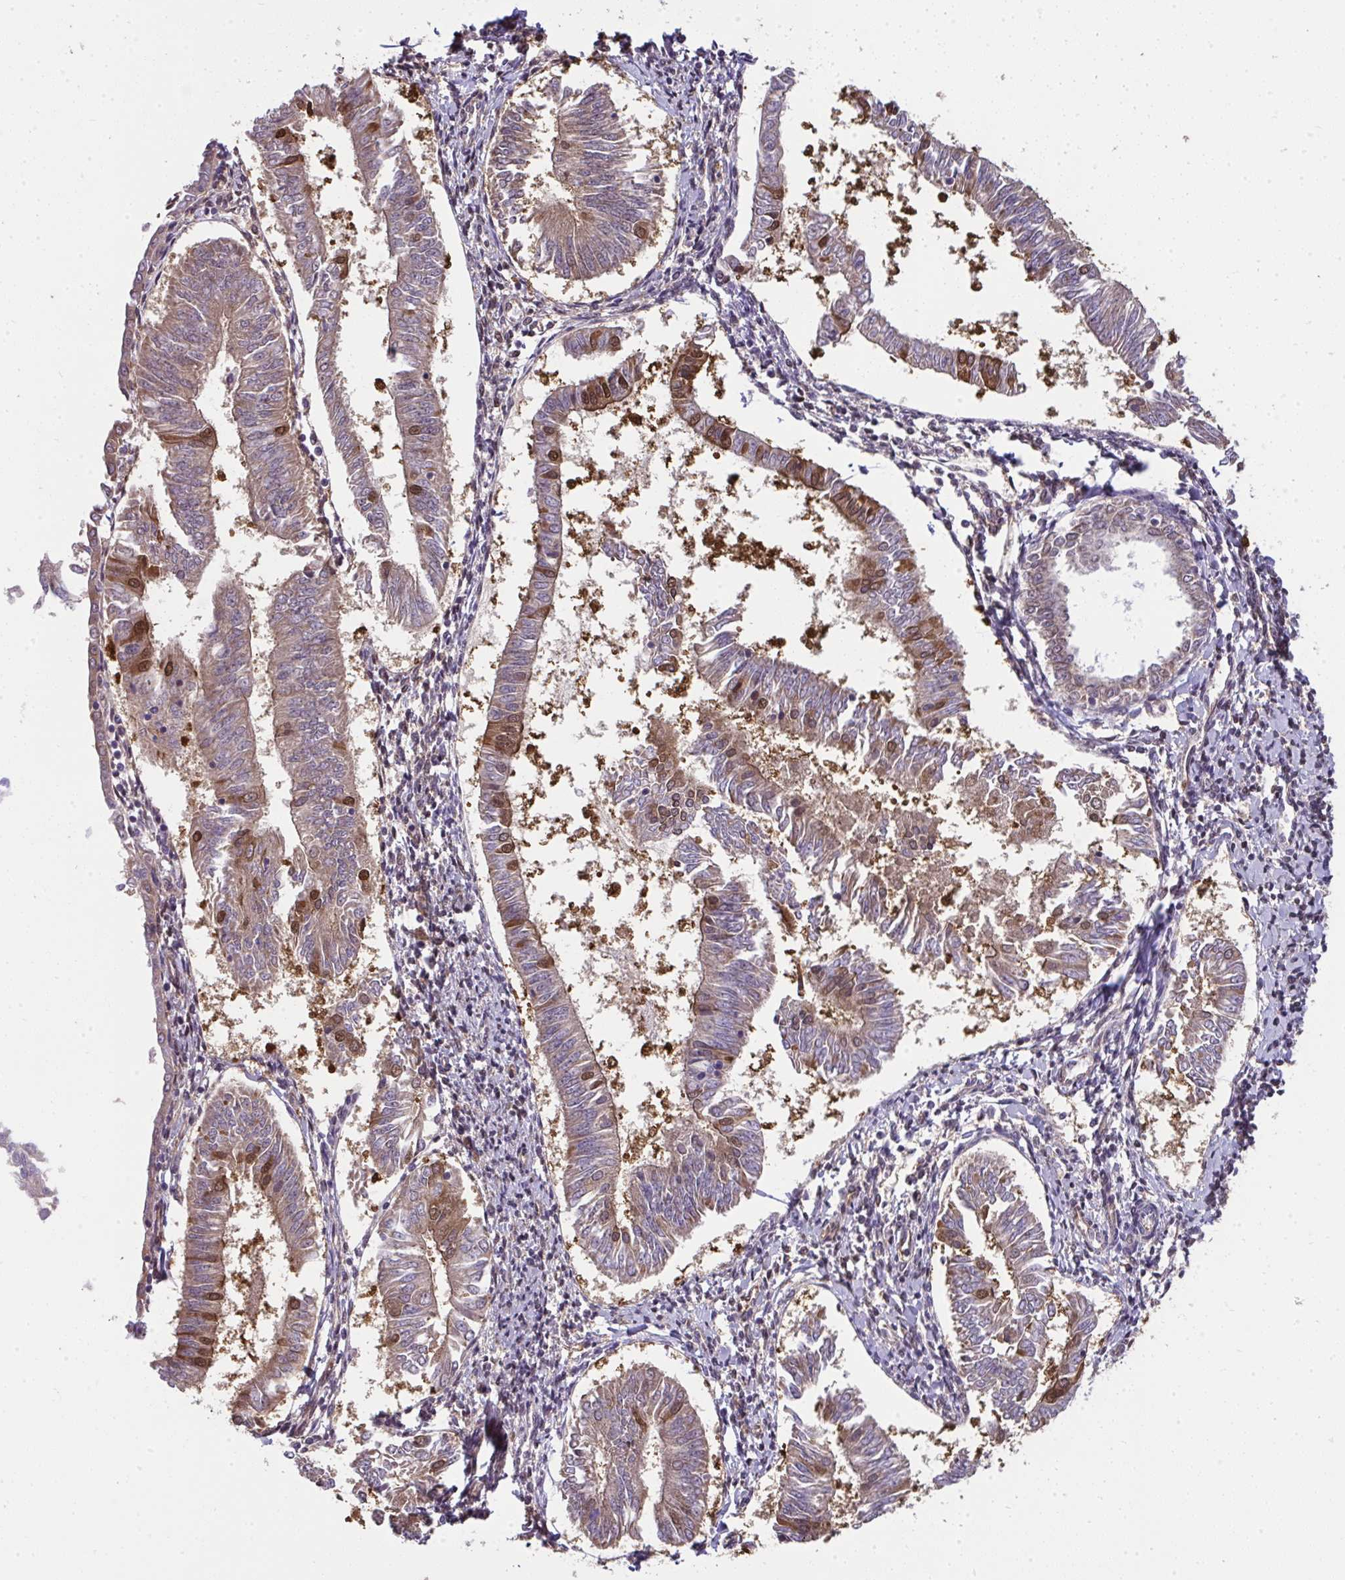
{"staining": {"intensity": "moderate", "quantity": "25%-75%", "location": "cytoplasmic/membranous,nuclear"}, "tissue": "endometrial cancer", "cell_type": "Tumor cells", "image_type": "cancer", "snomed": [{"axis": "morphology", "description": "Adenocarcinoma, NOS"}, {"axis": "topography", "description": "Endometrium"}], "caption": "Adenocarcinoma (endometrial) stained with a protein marker shows moderate staining in tumor cells.", "gene": "RDH14", "patient": {"sex": "female", "age": 58}}